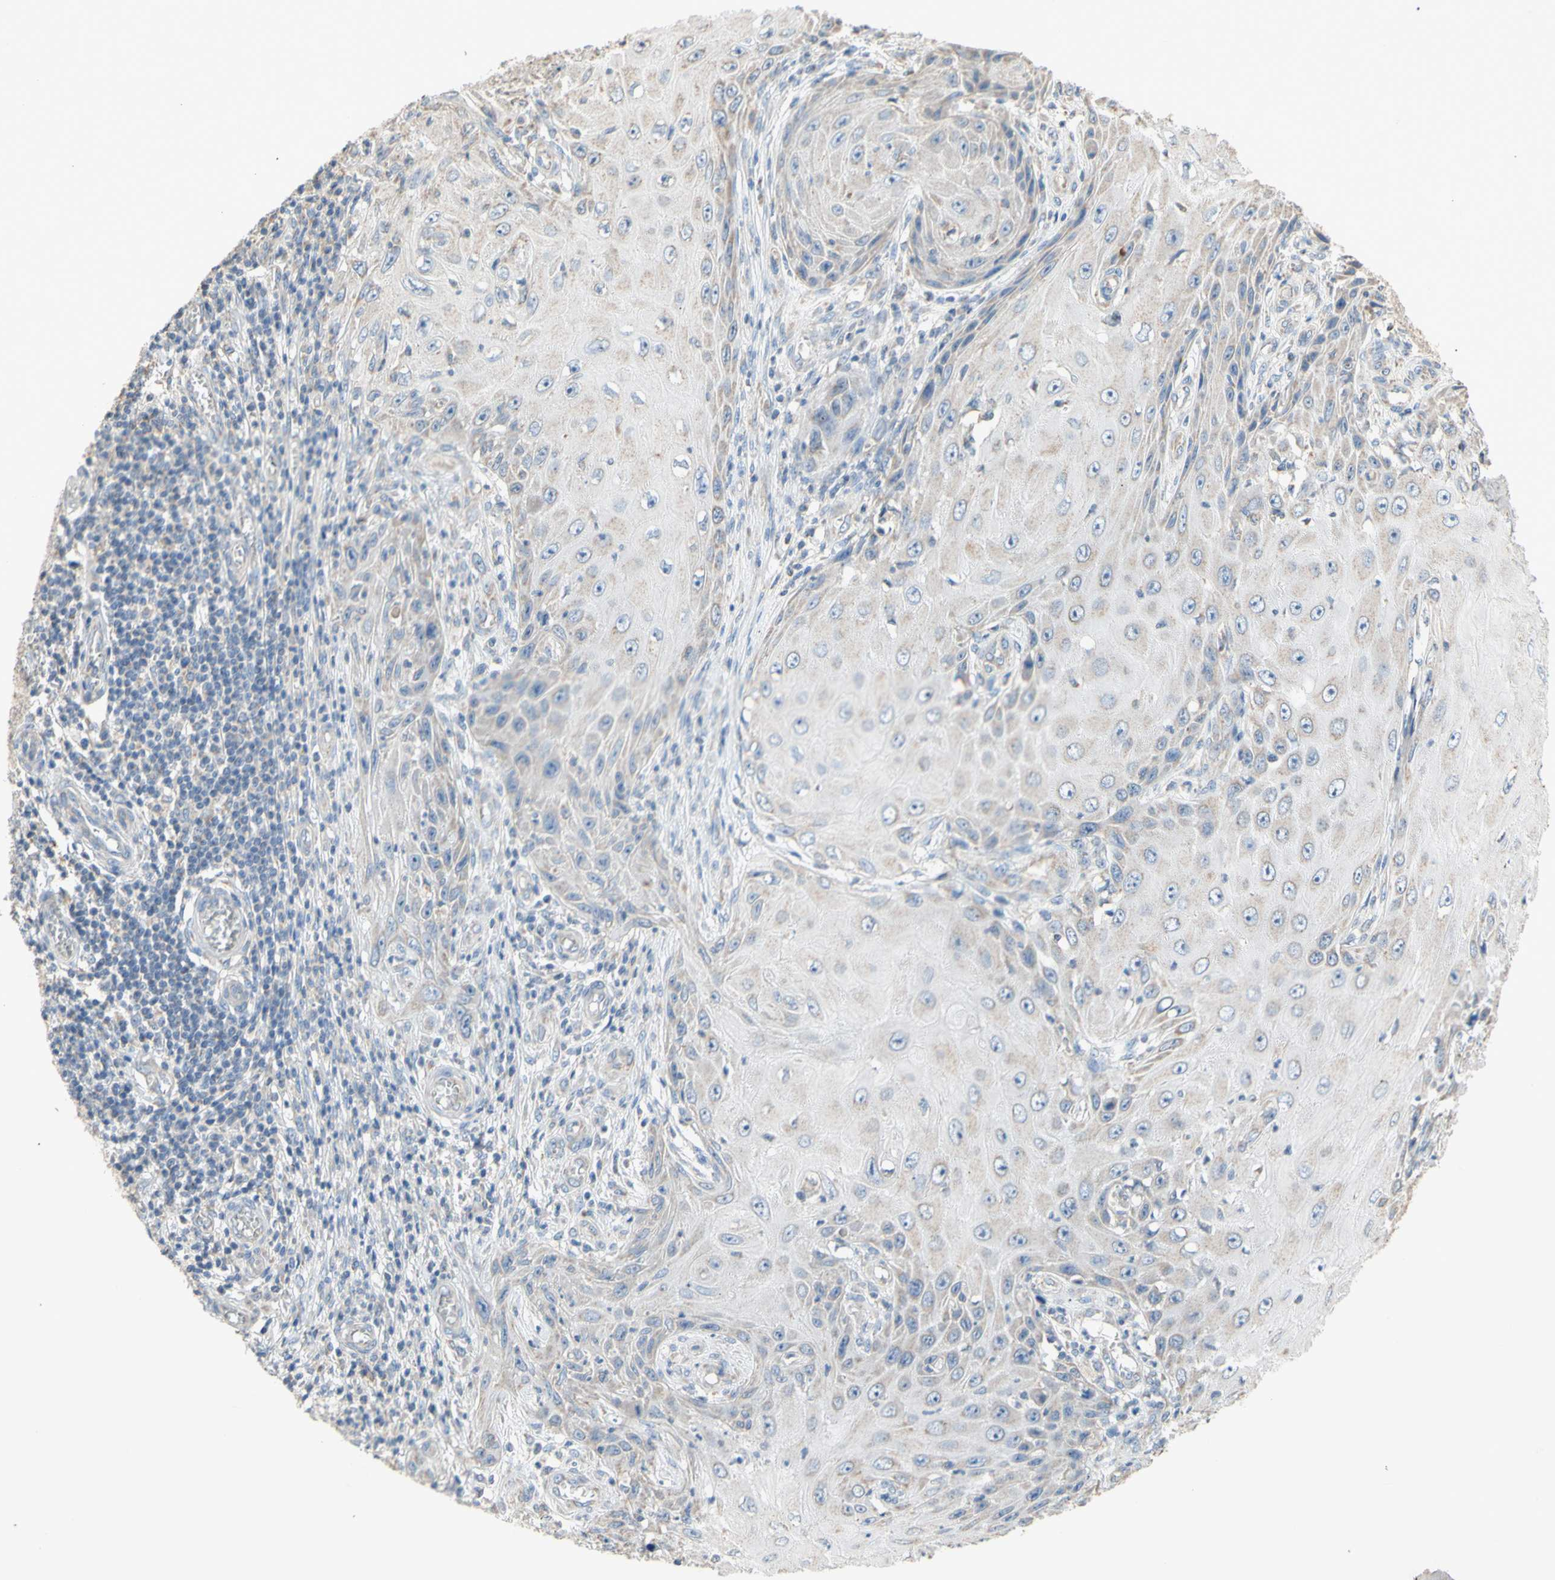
{"staining": {"intensity": "weak", "quantity": "<25%", "location": "cytoplasmic/membranous"}, "tissue": "skin cancer", "cell_type": "Tumor cells", "image_type": "cancer", "snomed": [{"axis": "morphology", "description": "Squamous cell carcinoma, NOS"}, {"axis": "topography", "description": "Skin"}], "caption": "This is an immunohistochemistry (IHC) micrograph of skin squamous cell carcinoma. There is no staining in tumor cells.", "gene": "PTGIS", "patient": {"sex": "female", "age": 73}}